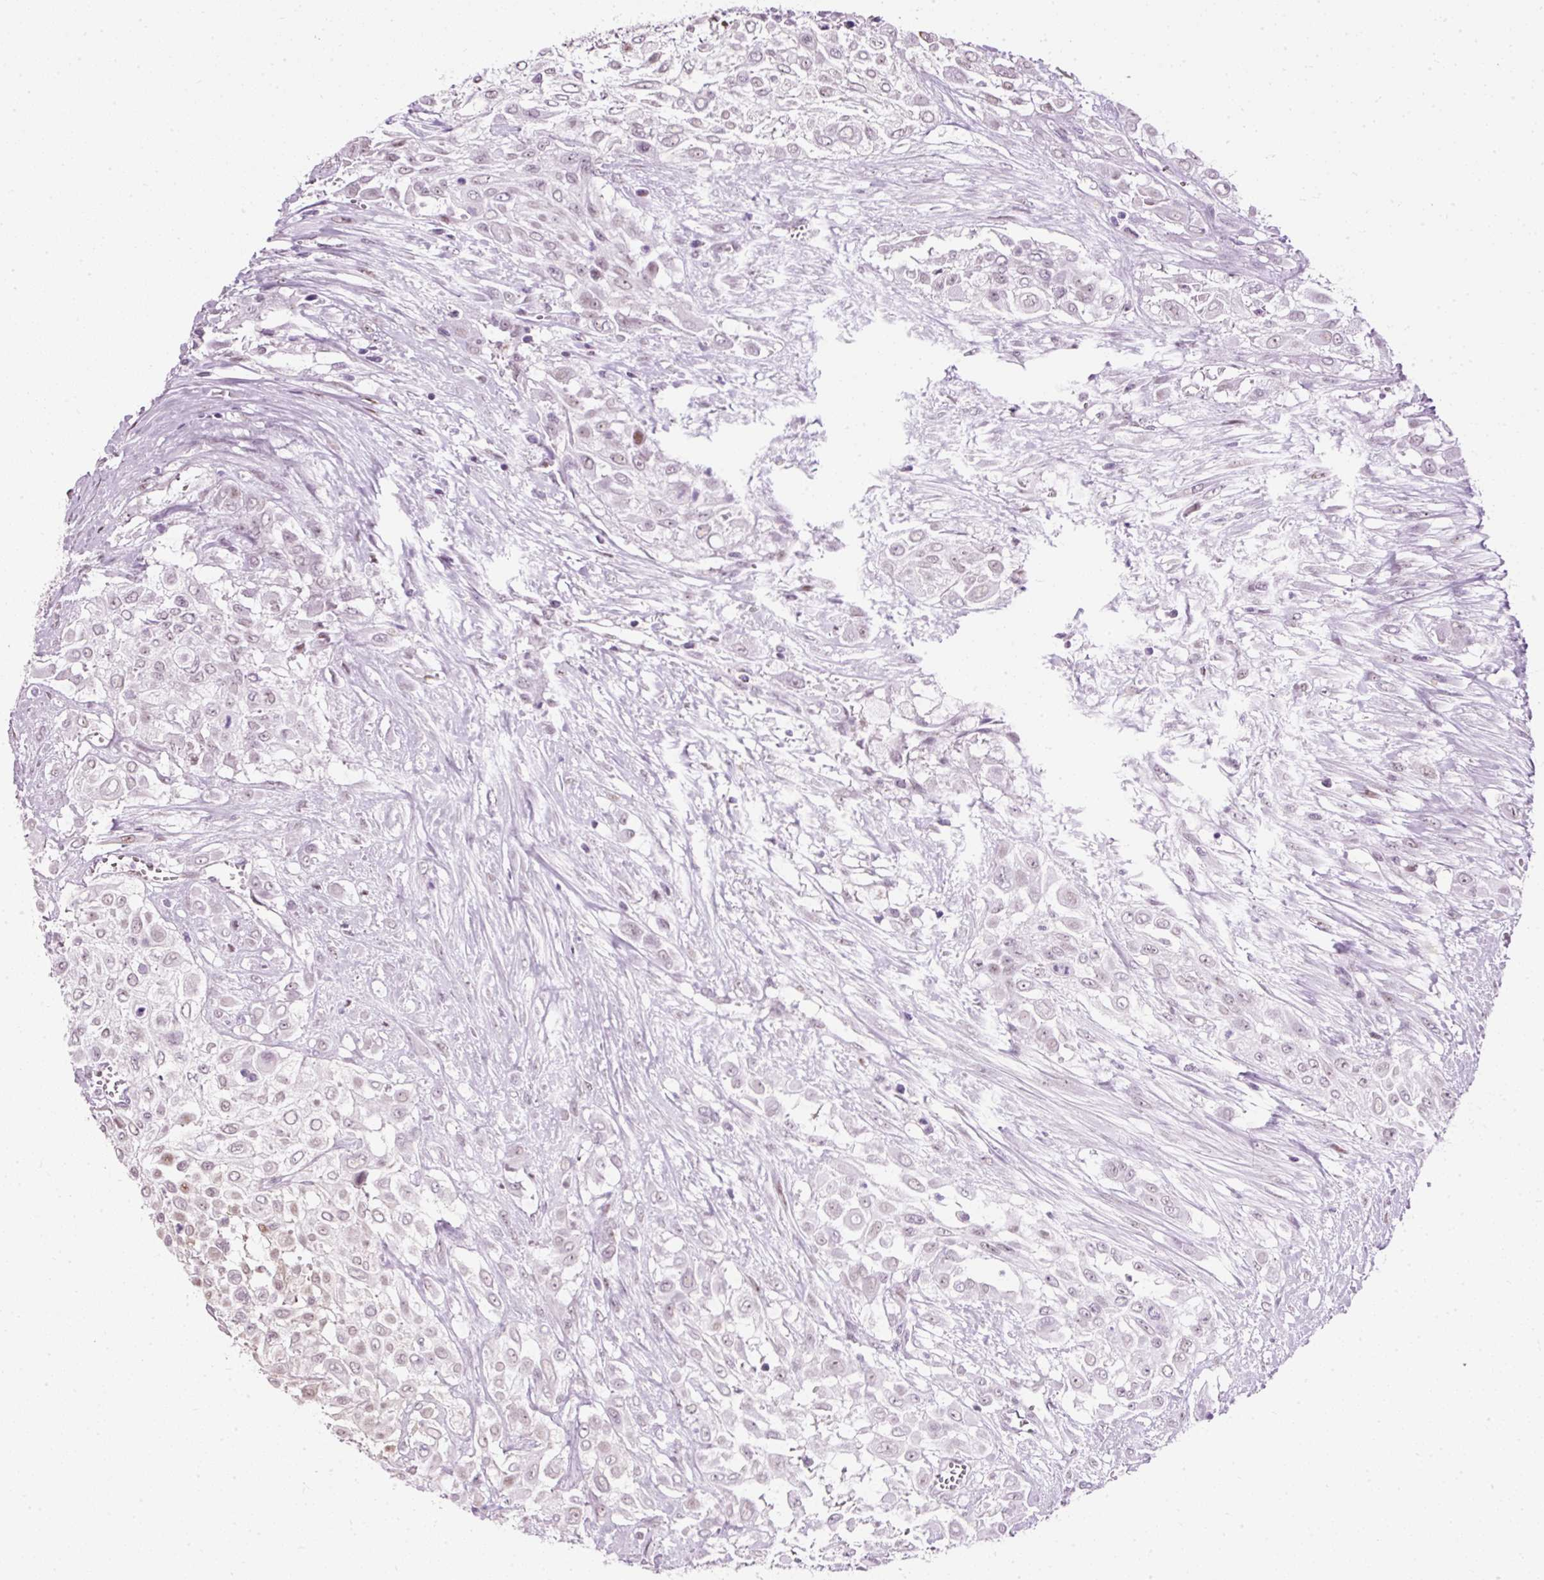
{"staining": {"intensity": "weak", "quantity": "25%-75%", "location": "nuclear"}, "tissue": "urothelial cancer", "cell_type": "Tumor cells", "image_type": "cancer", "snomed": [{"axis": "morphology", "description": "Urothelial carcinoma, High grade"}, {"axis": "topography", "description": "Urinary bladder"}], "caption": "Weak nuclear staining for a protein is present in about 25%-75% of tumor cells of urothelial carcinoma (high-grade) using immunohistochemistry (IHC).", "gene": "PDE6B", "patient": {"sex": "male", "age": 57}}